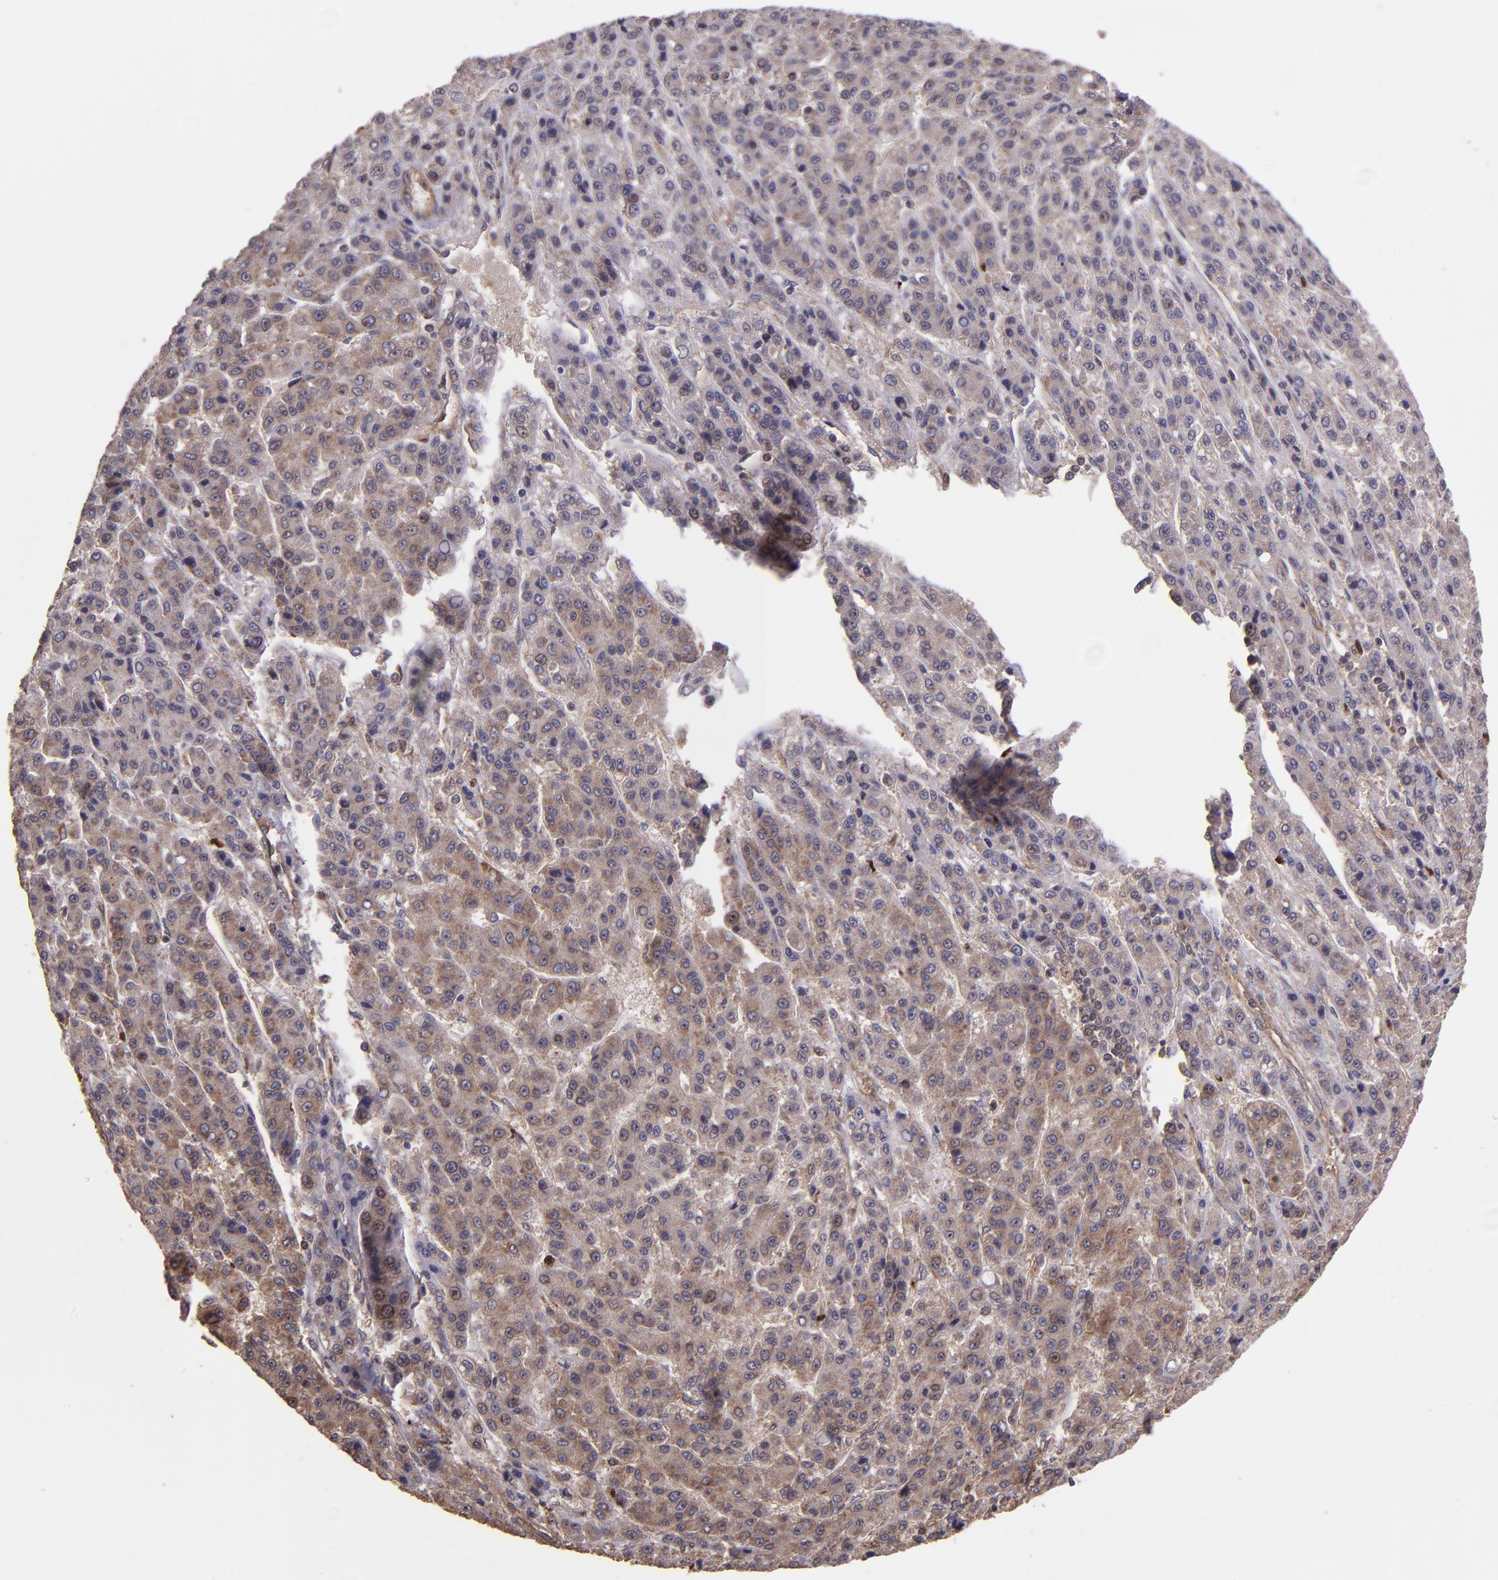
{"staining": {"intensity": "moderate", "quantity": ">75%", "location": "cytoplasmic/membranous"}, "tissue": "liver cancer", "cell_type": "Tumor cells", "image_type": "cancer", "snomed": [{"axis": "morphology", "description": "Carcinoma, Hepatocellular, NOS"}, {"axis": "topography", "description": "Liver"}], "caption": "This micrograph displays immunohistochemistry (IHC) staining of human hepatocellular carcinoma (liver), with medium moderate cytoplasmic/membranous positivity in approximately >75% of tumor cells.", "gene": "USP51", "patient": {"sex": "male", "age": 70}}